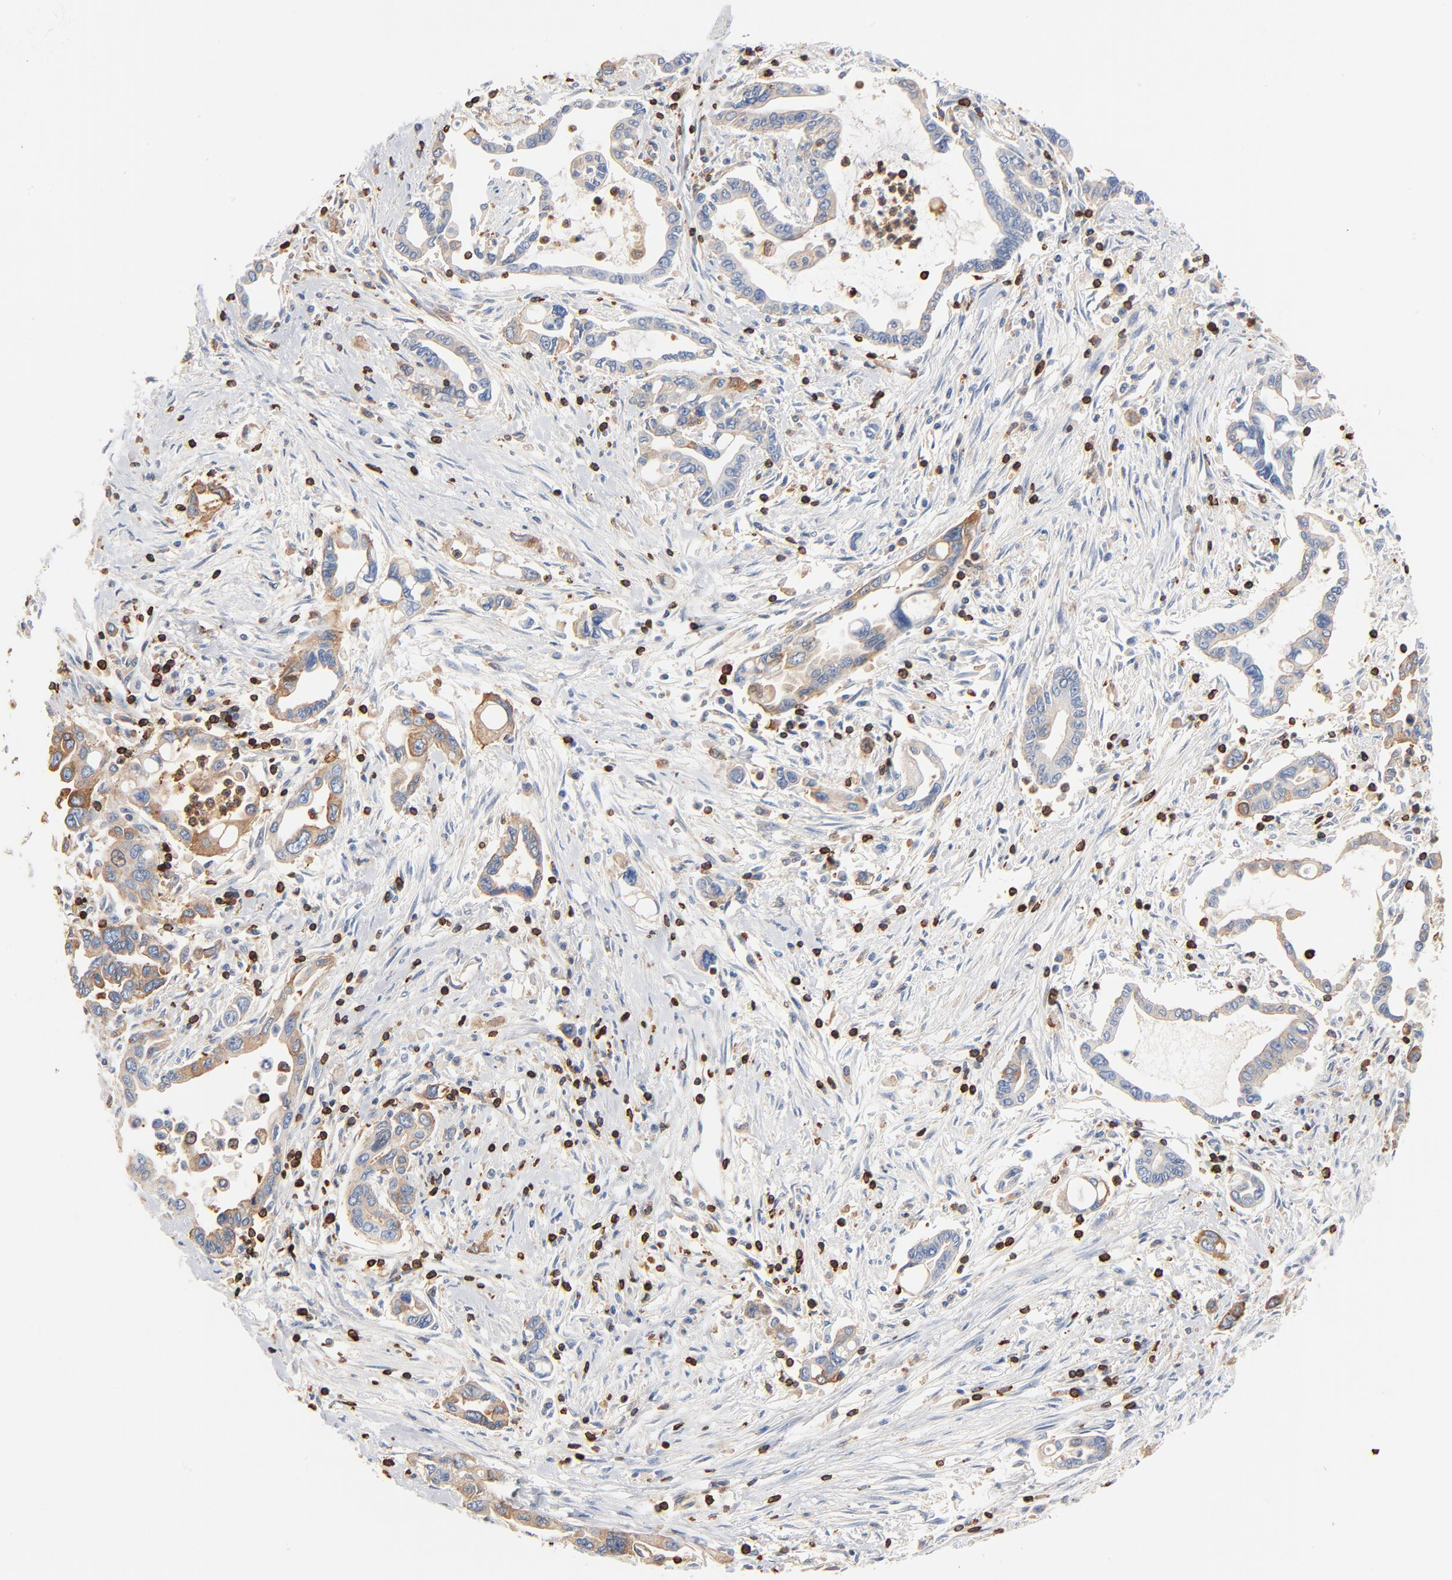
{"staining": {"intensity": "weak", "quantity": "25%-75%", "location": "cytoplasmic/membranous"}, "tissue": "pancreatic cancer", "cell_type": "Tumor cells", "image_type": "cancer", "snomed": [{"axis": "morphology", "description": "Adenocarcinoma, NOS"}, {"axis": "topography", "description": "Pancreas"}], "caption": "IHC histopathology image of neoplastic tissue: pancreatic adenocarcinoma stained using immunohistochemistry (IHC) shows low levels of weak protein expression localized specifically in the cytoplasmic/membranous of tumor cells, appearing as a cytoplasmic/membranous brown color.", "gene": "SH3KBP1", "patient": {"sex": "female", "age": 57}}